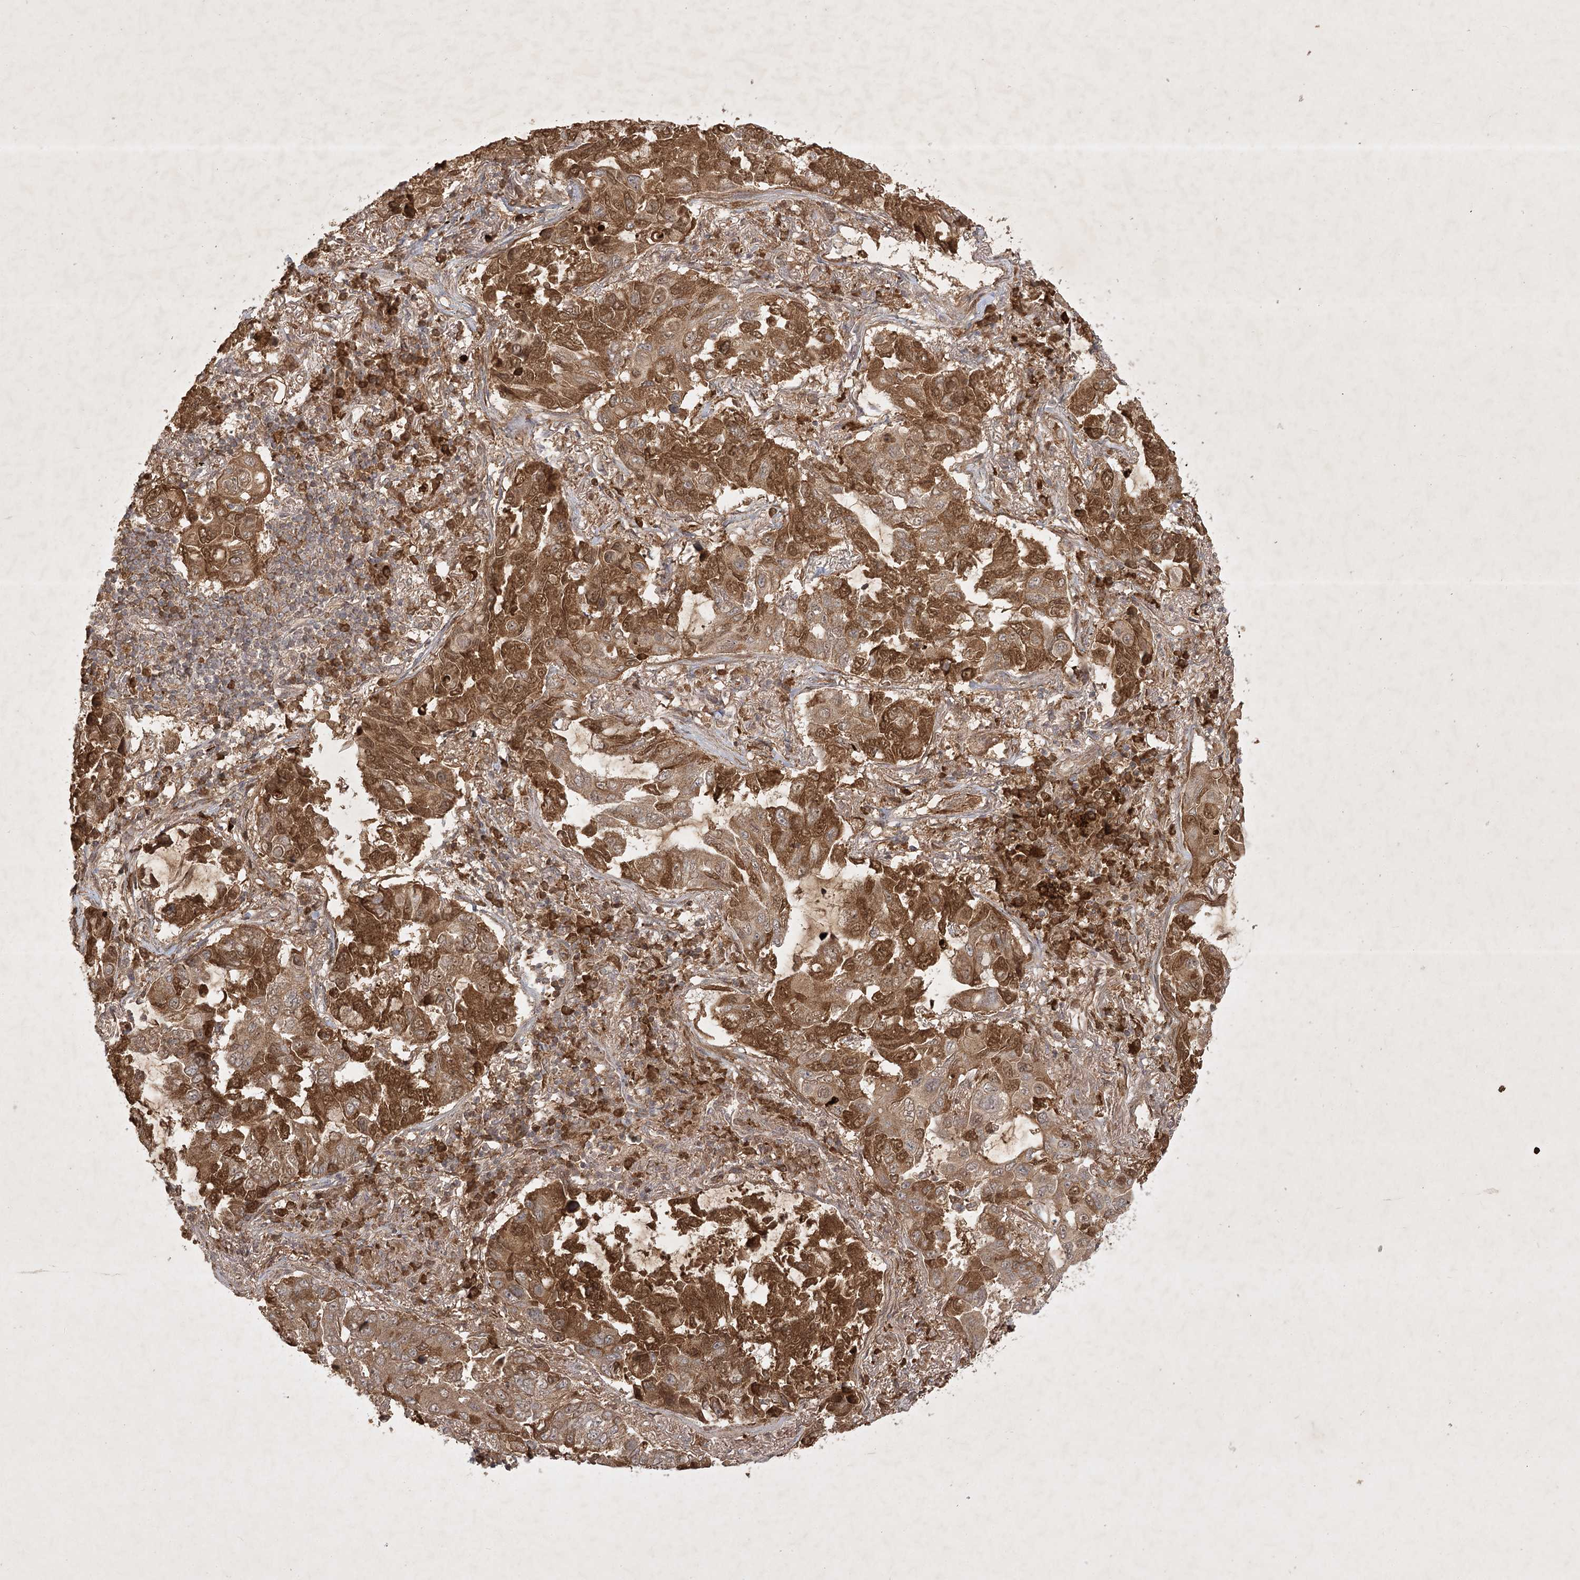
{"staining": {"intensity": "moderate", "quantity": ">75%", "location": "cytoplasmic/membranous"}, "tissue": "lung cancer", "cell_type": "Tumor cells", "image_type": "cancer", "snomed": [{"axis": "morphology", "description": "Adenocarcinoma, NOS"}, {"axis": "topography", "description": "Lung"}], "caption": "An image of human adenocarcinoma (lung) stained for a protein exhibits moderate cytoplasmic/membranous brown staining in tumor cells.", "gene": "ARL13A", "patient": {"sex": "male", "age": 64}}